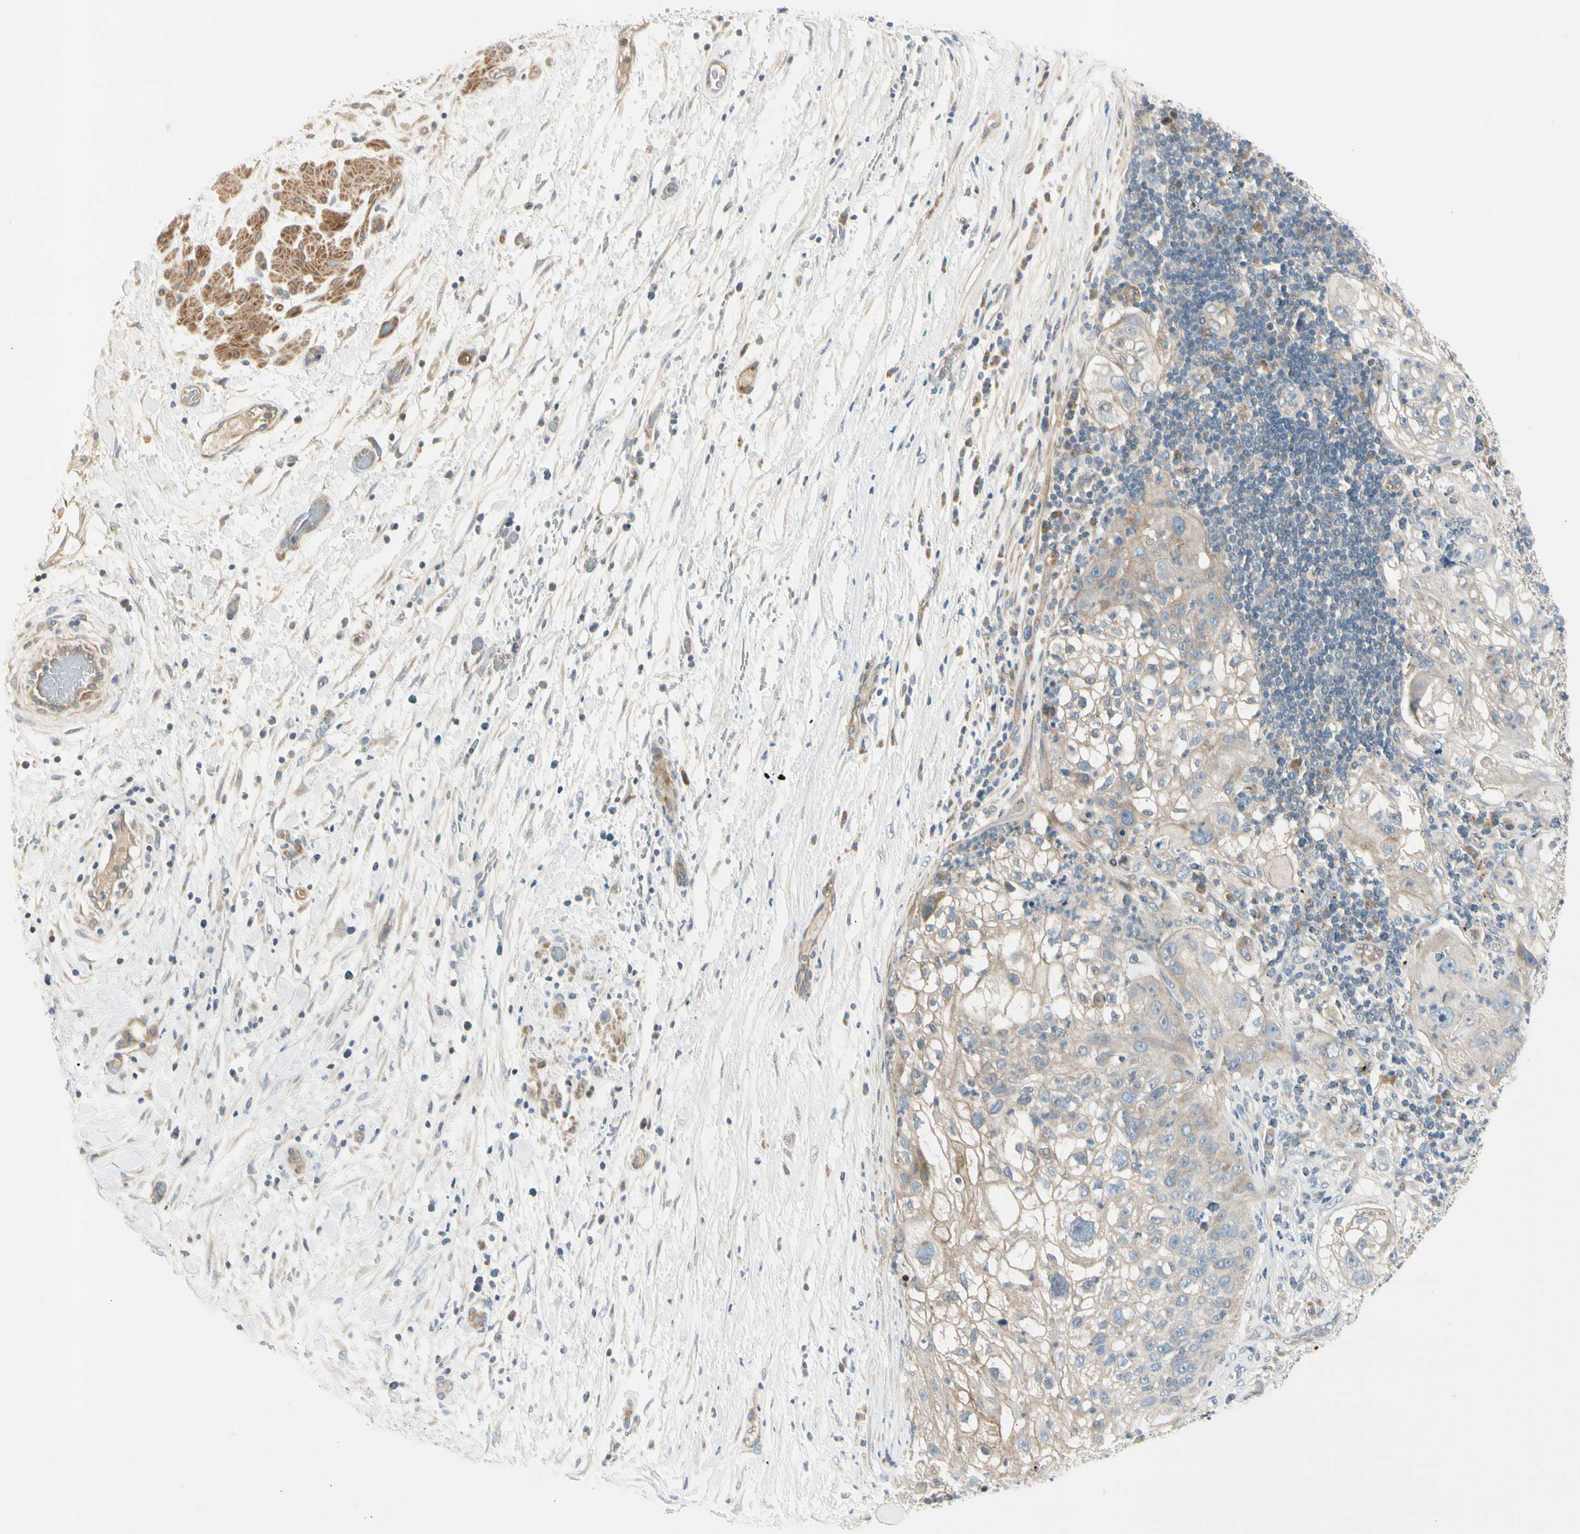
{"staining": {"intensity": "weak", "quantity": ">75%", "location": "cytoplasmic/membranous"}, "tissue": "lung cancer", "cell_type": "Tumor cells", "image_type": "cancer", "snomed": [{"axis": "morphology", "description": "Inflammation, NOS"}, {"axis": "morphology", "description": "Squamous cell carcinoma, NOS"}, {"axis": "topography", "description": "Lymph node"}, {"axis": "topography", "description": "Soft tissue"}, {"axis": "topography", "description": "Lung"}], "caption": "Weak cytoplasmic/membranous staining for a protein is seen in approximately >75% of tumor cells of lung squamous cell carcinoma using immunohistochemistry (IHC).", "gene": "ADGRA3", "patient": {"sex": "male", "age": 66}}